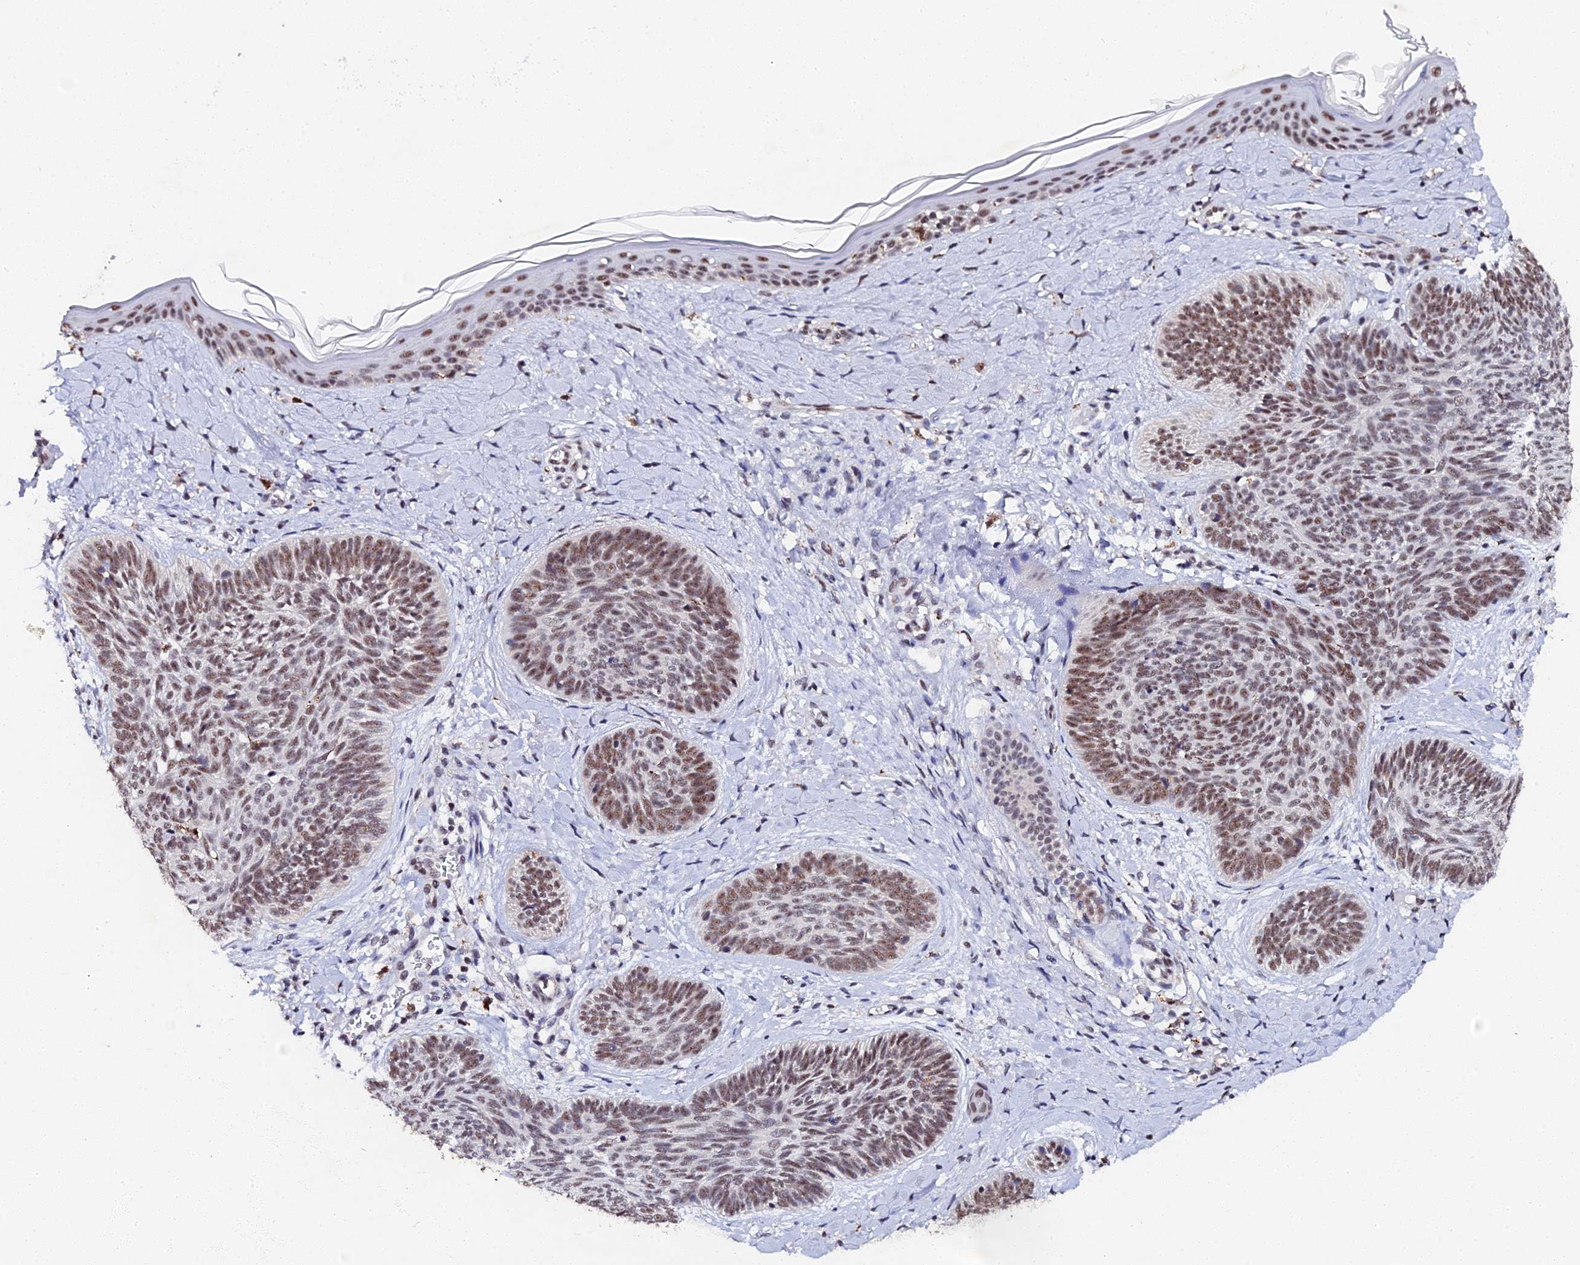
{"staining": {"intensity": "moderate", "quantity": ">75%", "location": "nuclear"}, "tissue": "skin cancer", "cell_type": "Tumor cells", "image_type": "cancer", "snomed": [{"axis": "morphology", "description": "Basal cell carcinoma"}, {"axis": "topography", "description": "Skin"}], "caption": "DAB immunohistochemical staining of human skin basal cell carcinoma reveals moderate nuclear protein positivity in about >75% of tumor cells. (brown staining indicates protein expression, while blue staining denotes nuclei).", "gene": "MAGOHB", "patient": {"sex": "female", "age": 81}}